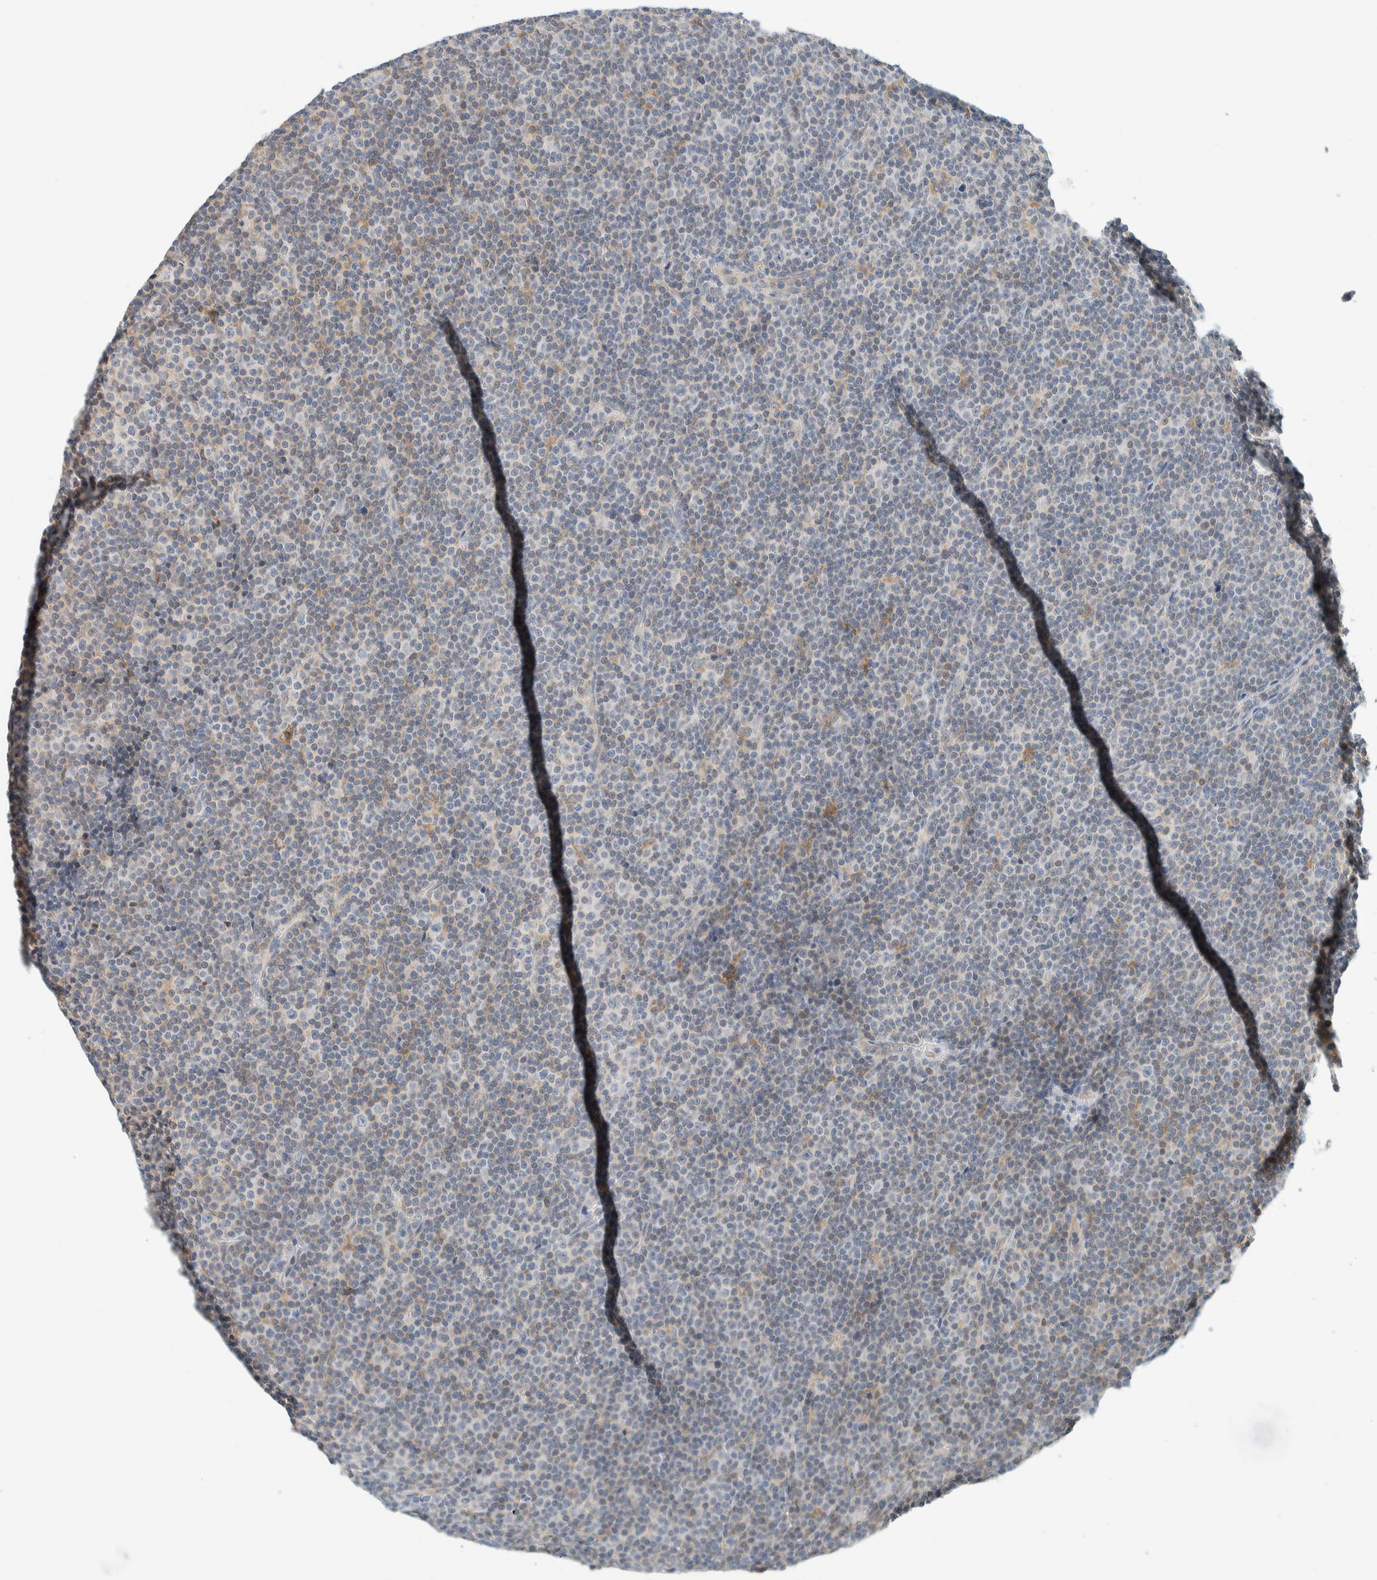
{"staining": {"intensity": "negative", "quantity": "none", "location": "none"}, "tissue": "lymphoma", "cell_type": "Tumor cells", "image_type": "cancer", "snomed": [{"axis": "morphology", "description": "Malignant lymphoma, non-Hodgkin's type, Low grade"}, {"axis": "topography", "description": "Lymph node"}], "caption": "Malignant lymphoma, non-Hodgkin's type (low-grade) stained for a protein using immunohistochemistry demonstrates no staining tumor cells.", "gene": "SUMF2", "patient": {"sex": "female", "age": 67}}